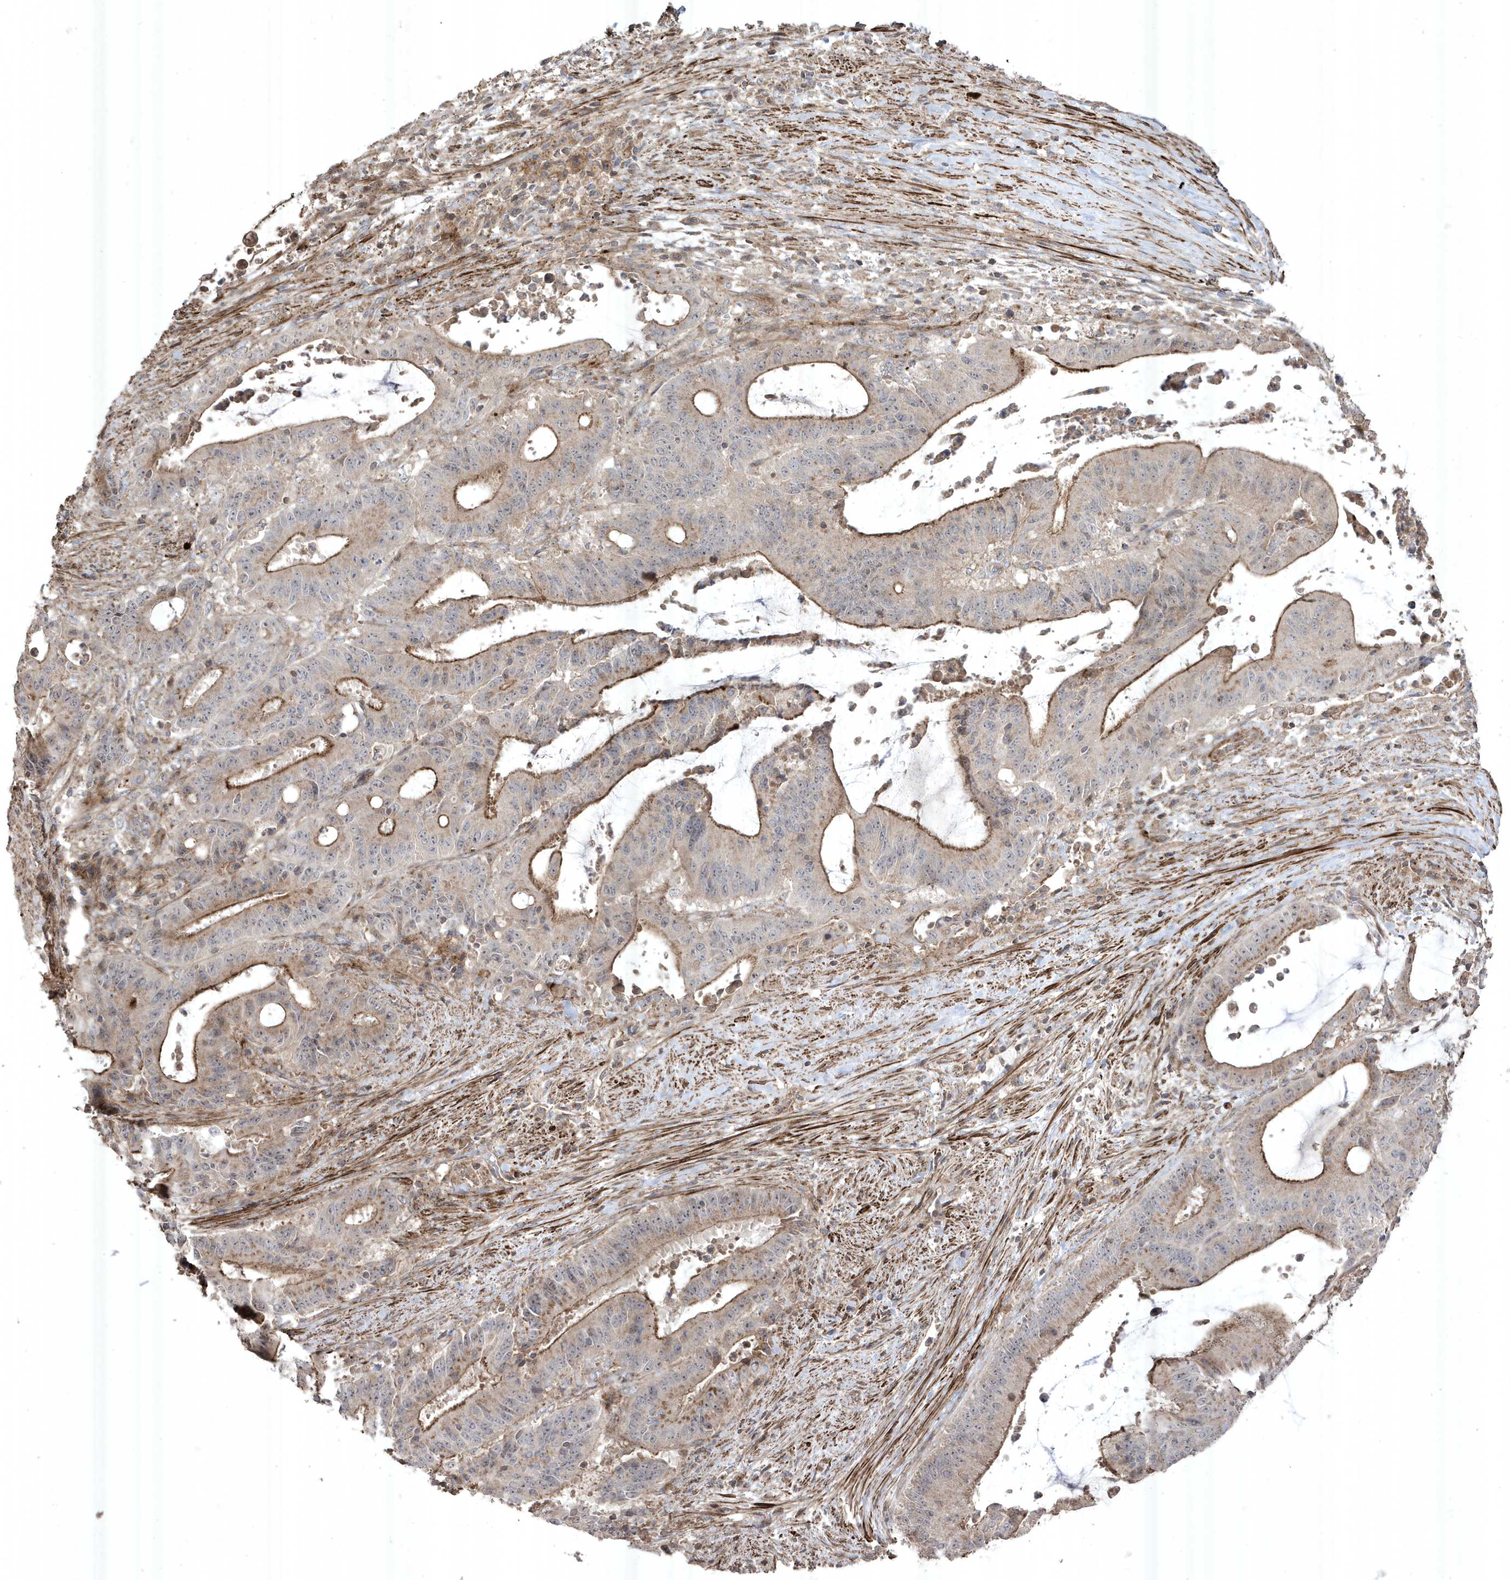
{"staining": {"intensity": "moderate", "quantity": "<25%", "location": "cytoplasmic/membranous"}, "tissue": "liver cancer", "cell_type": "Tumor cells", "image_type": "cancer", "snomed": [{"axis": "morphology", "description": "Normal tissue, NOS"}, {"axis": "morphology", "description": "Cholangiocarcinoma"}, {"axis": "topography", "description": "Liver"}, {"axis": "topography", "description": "Peripheral nerve tissue"}], "caption": "Liver cancer (cholangiocarcinoma) stained with a brown dye demonstrates moderate cytoplasmic/membranous positive staining in approximately <25% of tumor cells.", "gene": "CETN3", "patient": {"sex": "female", "age": 73}}